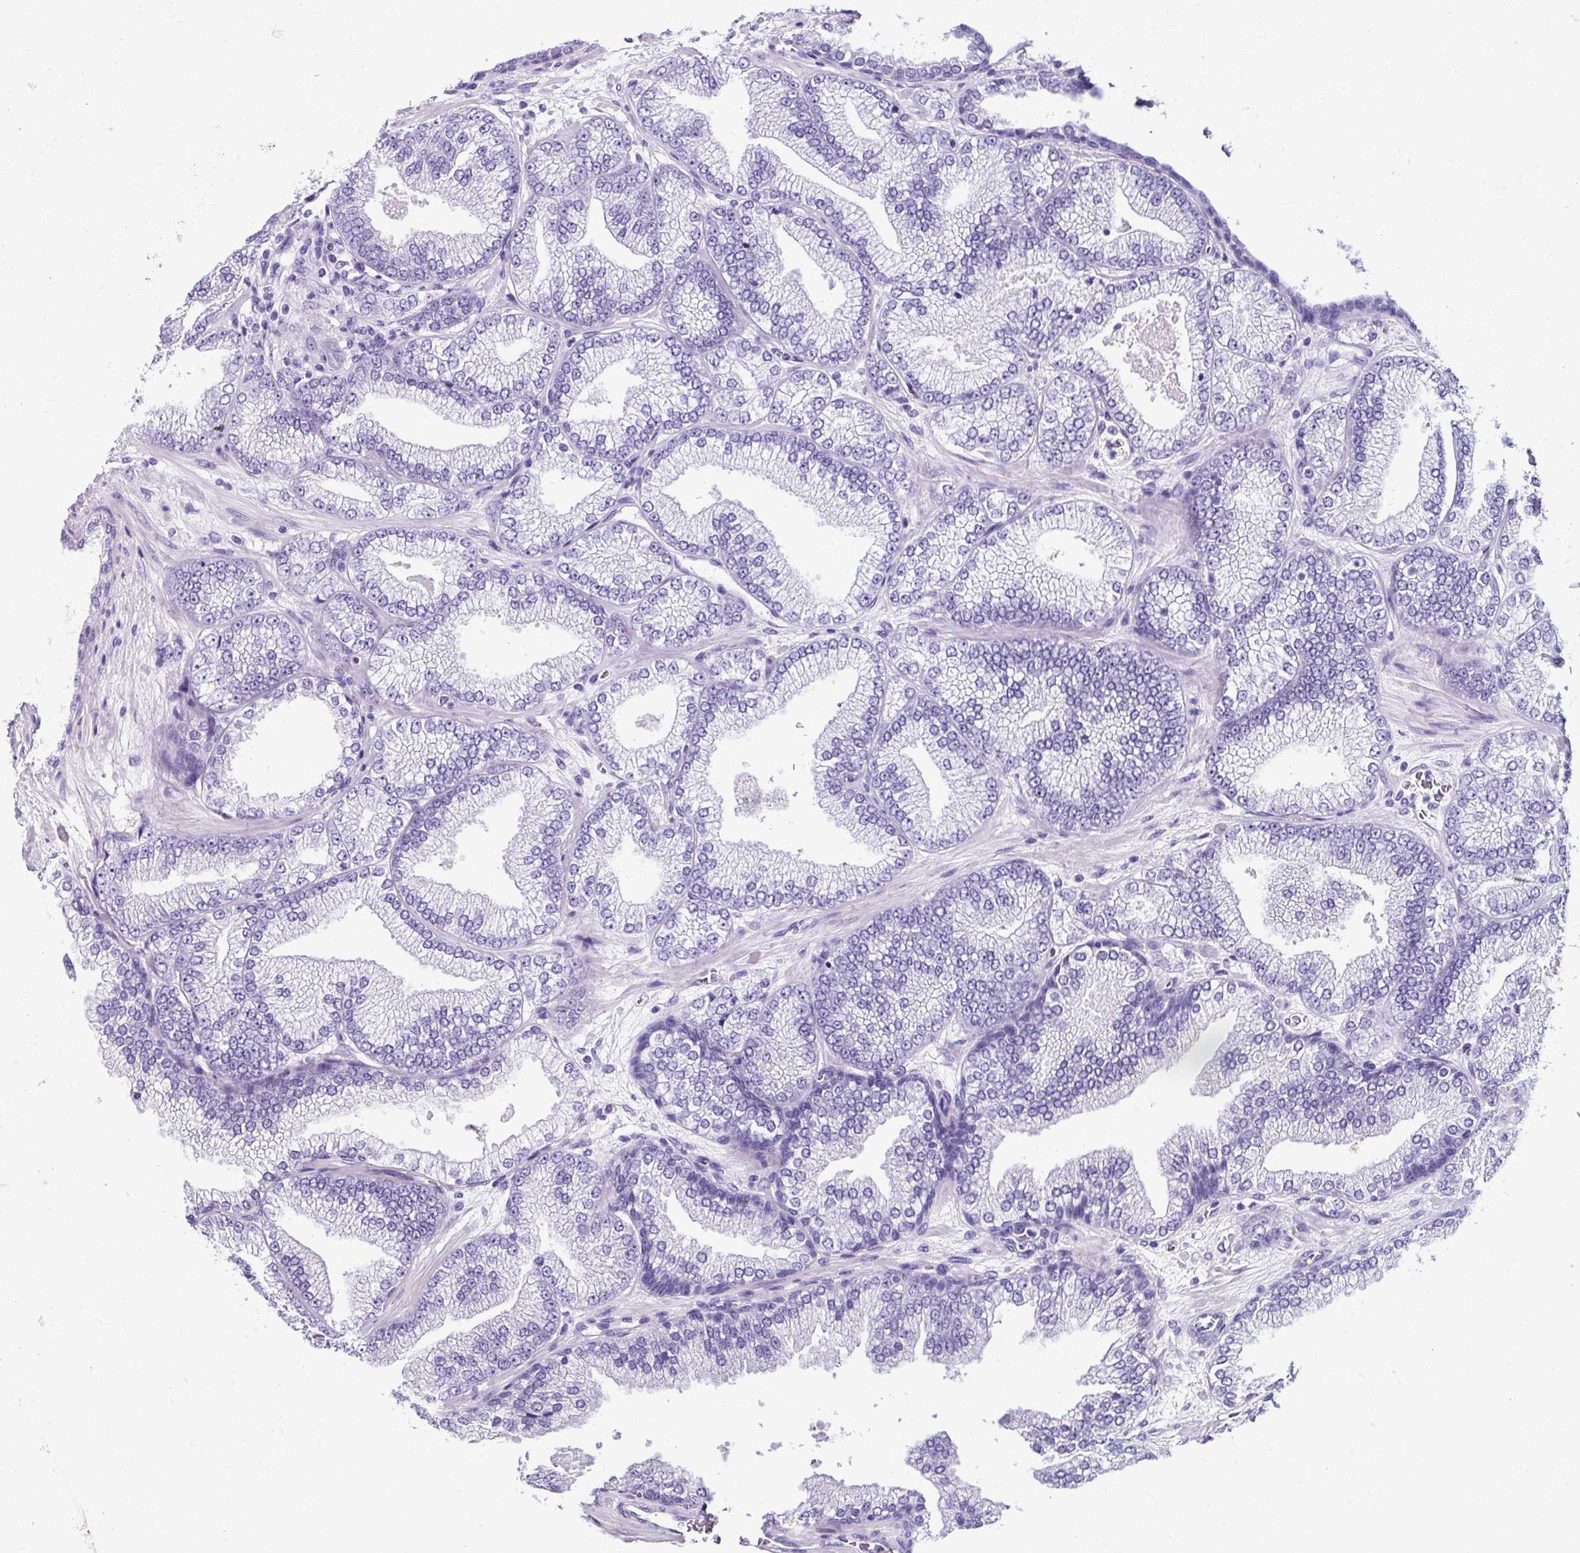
{"staining": {"intensity": "negative", "quantity": "none", "location": "none"}, "tissue": "prostate cancer", "cell_type": "Tumor cells", "image_type": "cancer", "snomed": [{"axis": "morphology", "description": "Adenocarcinoma, High grade"}, {"axis": "topography", "description": "Prostate"}], "caption": "Prostate adenocarcinoma (high-grade) was stained to show a protein in brown. There is no significant staining in tumor cells. (DAB (3,3'-diaminobenzidine) immunohistochemistry (IHC) with hematoxylin counter stain).", "gene": "ZNF555", "patient": {"sex": "male", "age": 68}}